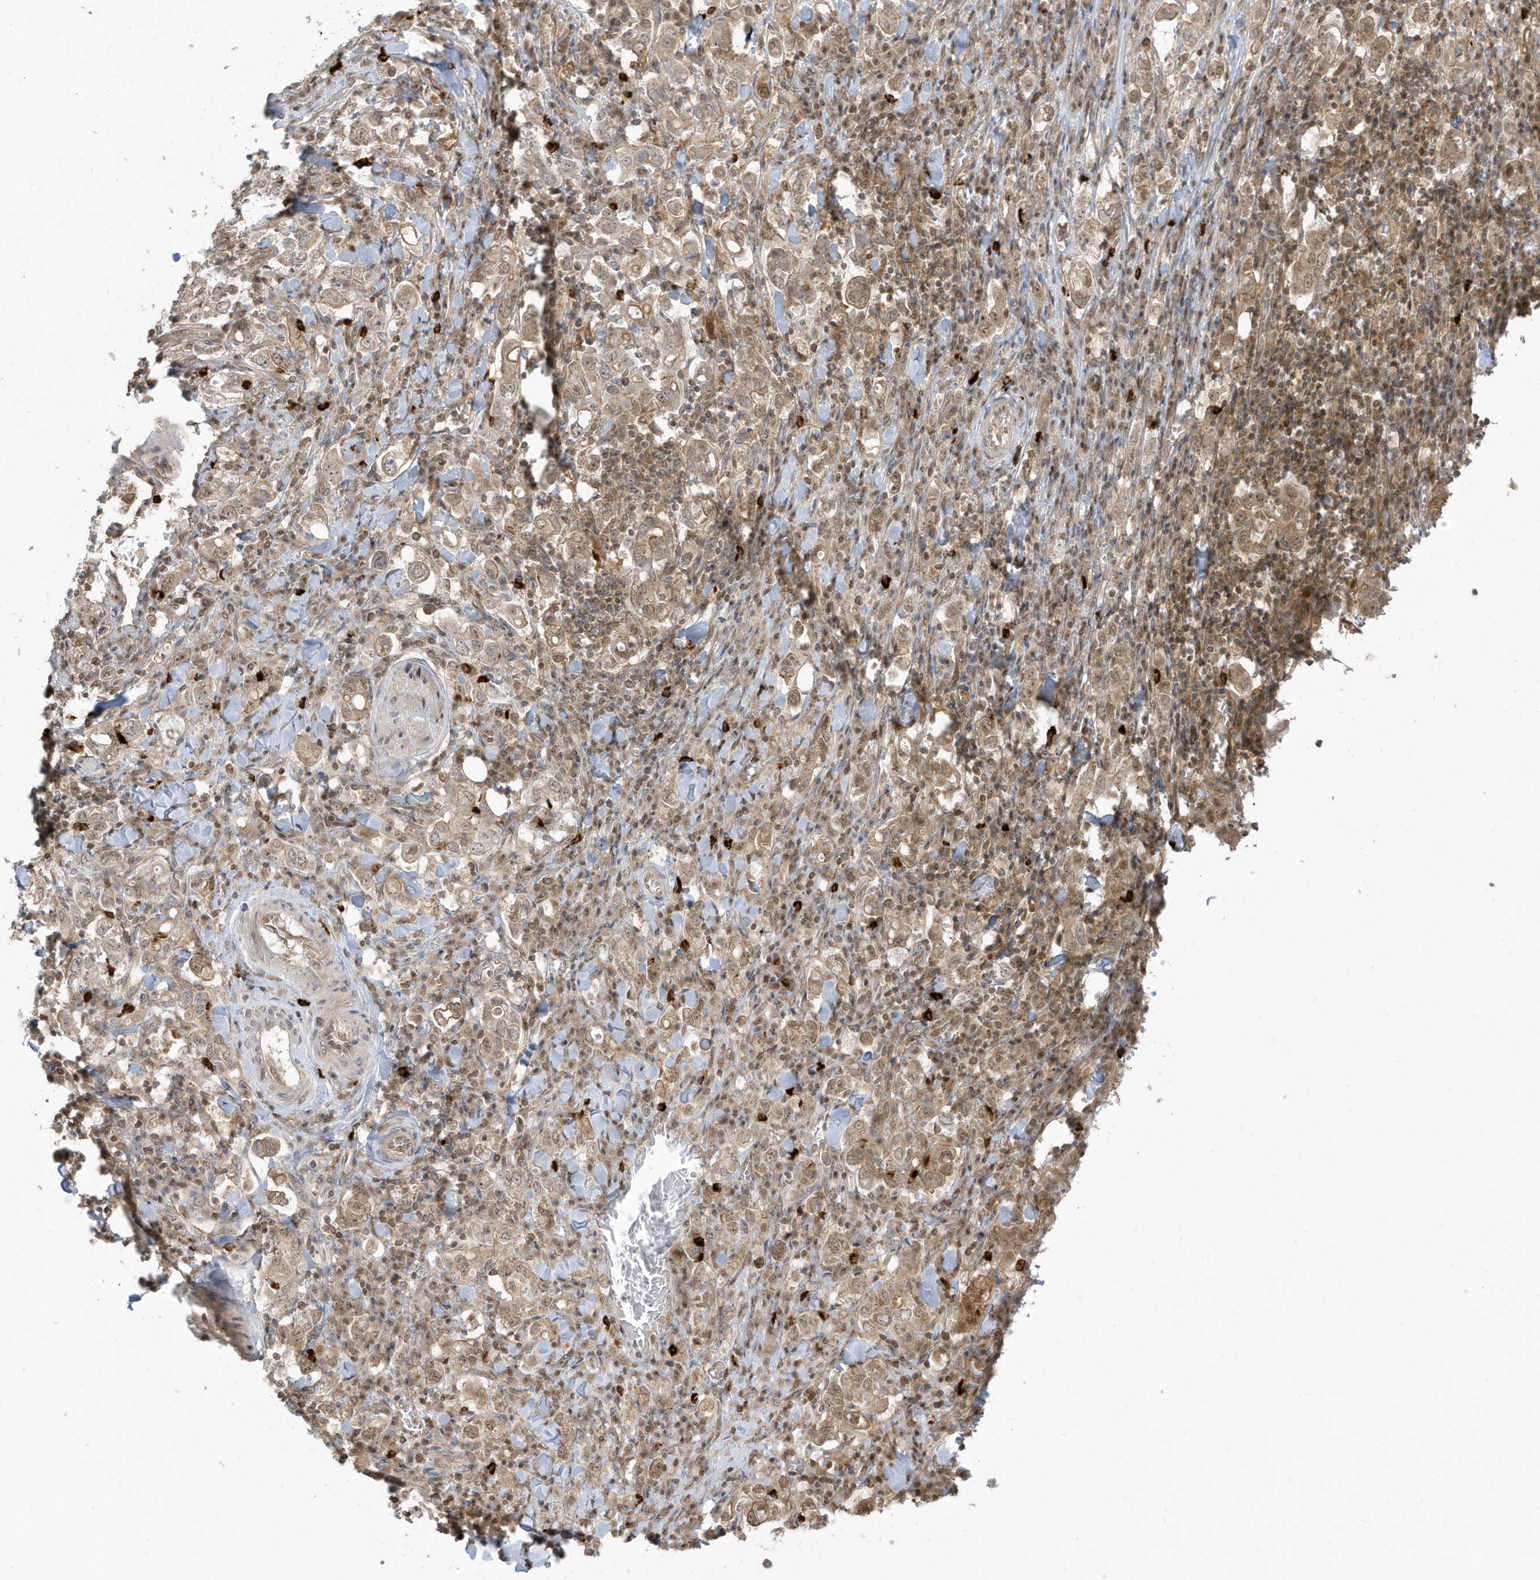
{"staining": {"intensity": "moderate", "quantity": "25%-75%", "location": "nuclear"}, "tissue": "stomach cancer", "cell_type": "Tumor cells", "image_type": "cancer", "snomed": [{"axis": "morphology", "description": "Adenocarcinoma, NOS"}, {"axis": "topography", "description": "Stomach, upper"}], "caption": "This micrograph displays stomach cancer stained with IHC to label a protein in brown. The nuclear of tumor cells show moderate positivity for the protein. Nuclei are counter-stained blue.", "gene": "PPP1R7", "patient": {"sex": "male", "age": 62}}